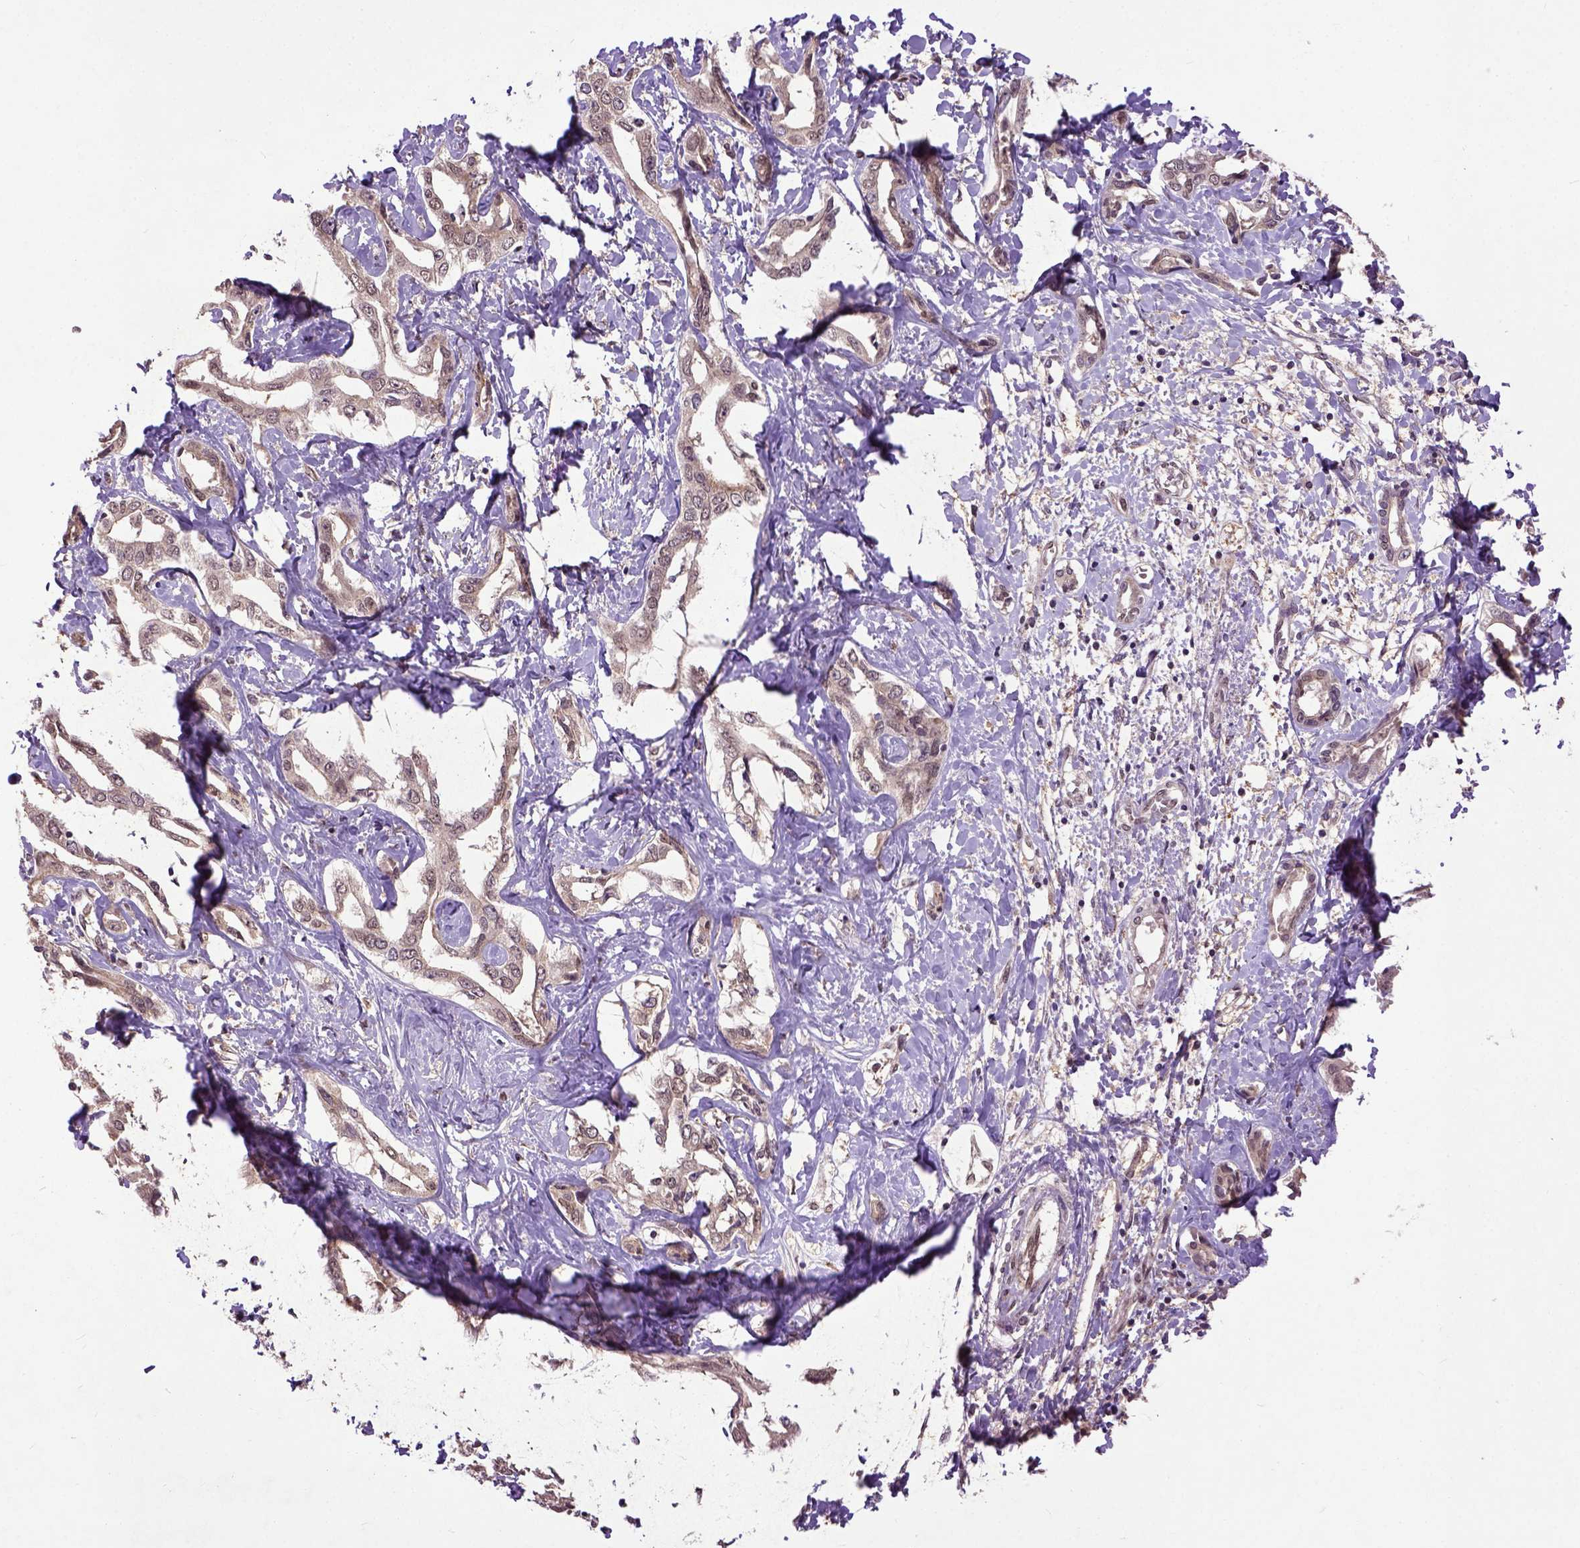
{"staining": {"intensity": "weak", "quantity": ">75%", "location": "cytoplasmic/membranous,nuclear"}, "tissue": "liver cancer", "cell_type": "Tumor cells", "image_type": "cancer", "snomed": [{"axis": "morphology", "description": "Cholangiocarcinoma"}, {"axis": "topography", "description": "Liver"}], "caption": "About >75% of tumor cells in liver cancer demonstrate weak cytoplasmic/membranous and nuclear protein expression as visualized by brown immunohistochemical staining.", "gene": "UBA3", "patient": {"sex": "male", "age": 59}}